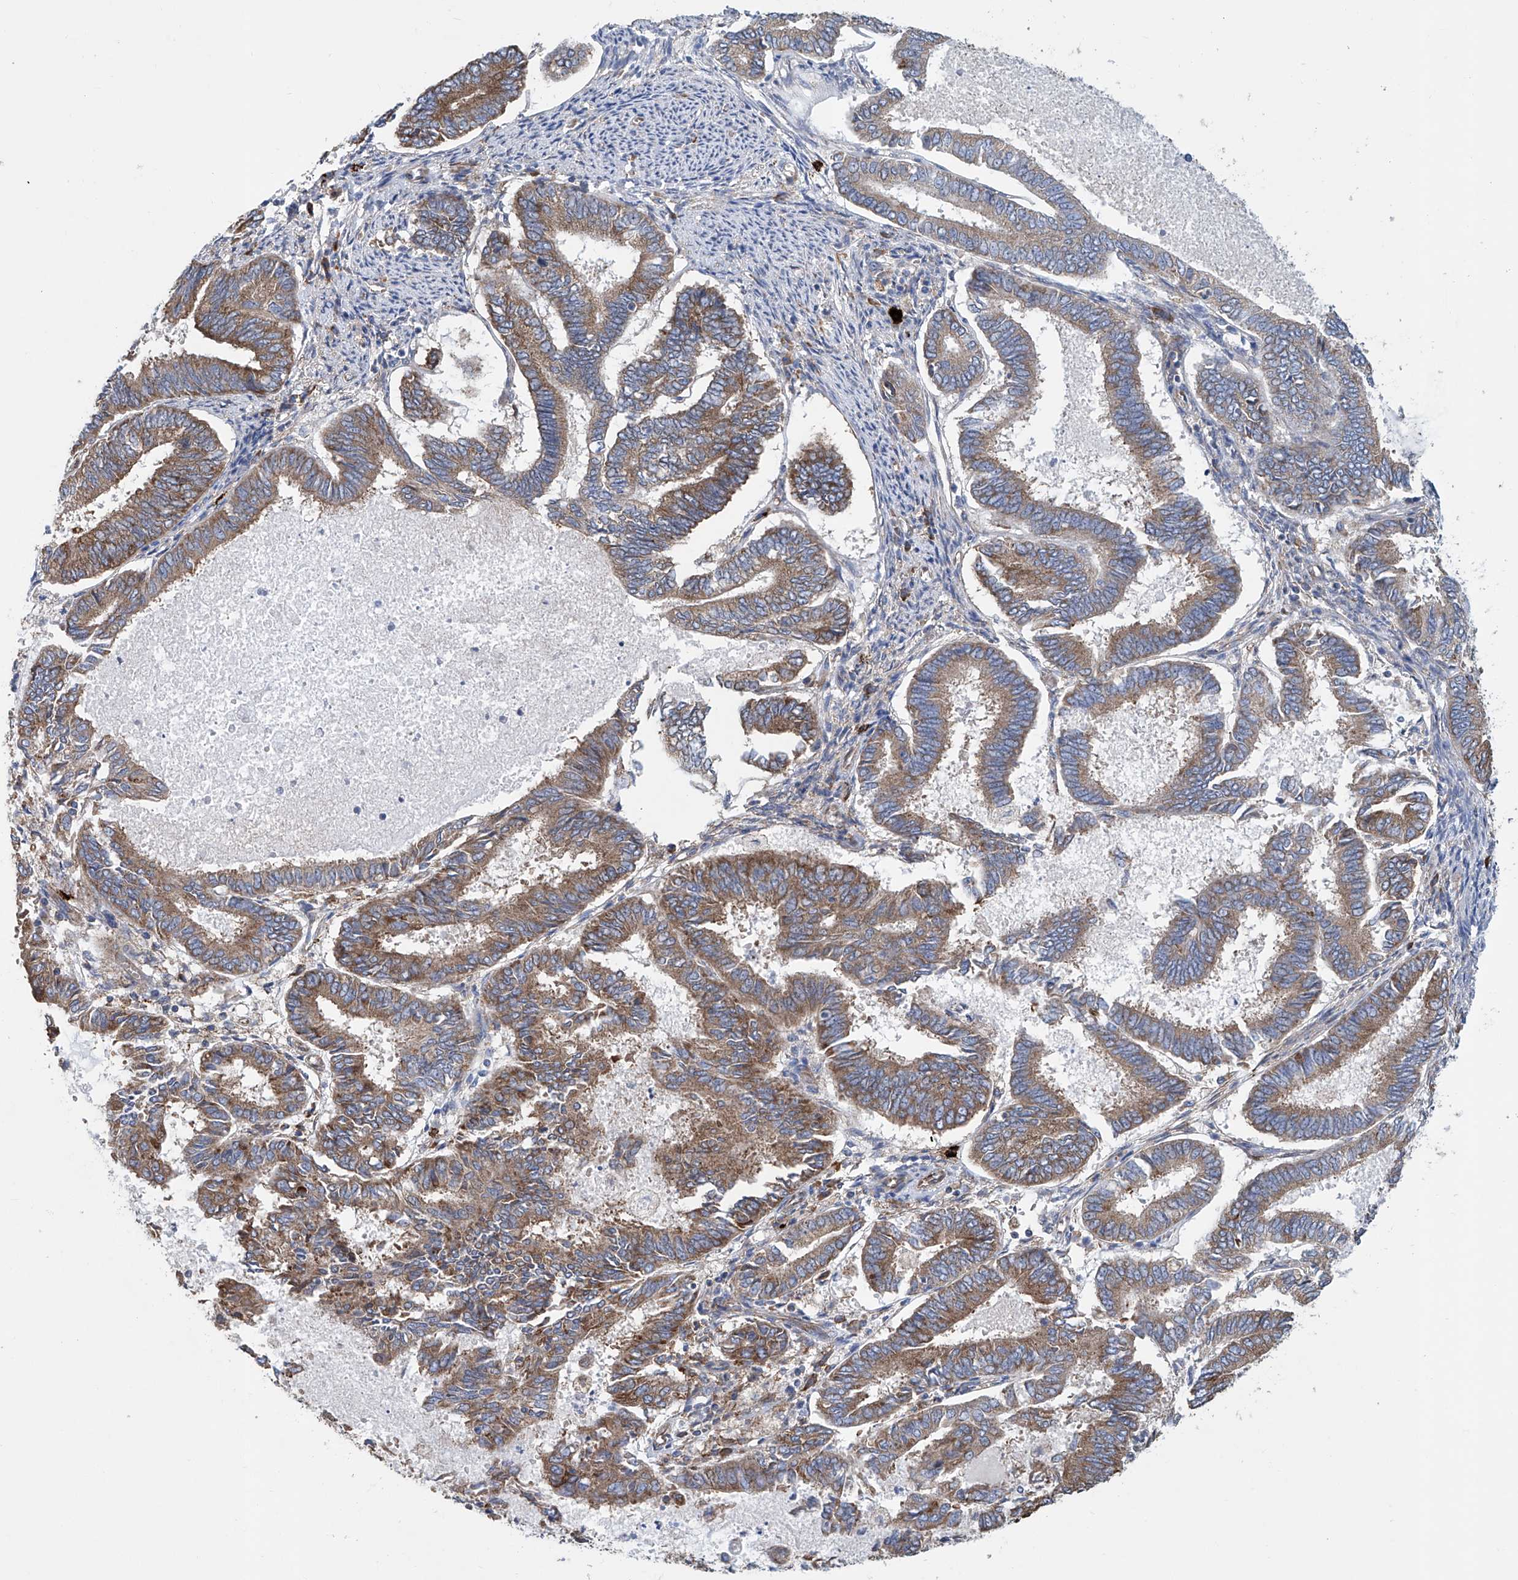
{"staining": {"intensity": "moderate", "quantity": ">75%", "location": "cytoplasmic/membranous"}, "tissue": "endometrial cancer", "cell_type": "Tumor cells", "image_type": "cancer", "snomed": [{"axis": "morphology", "description": "Adenocarcinoma, NOS"}, {"axis": "topography", "description": "Endometrium"}], "caption": "Immunohistochemistry (IHC) (DAB (3,3'-diaminobenzidine)) staining of human adenocarcinoma (endometrial) demonstrates moderate cytoplasmic/membranous protein expression in approximately >75% of tumor cells.", "gene": "SENP2", "patient": {"sex": "female", "age": 86}}